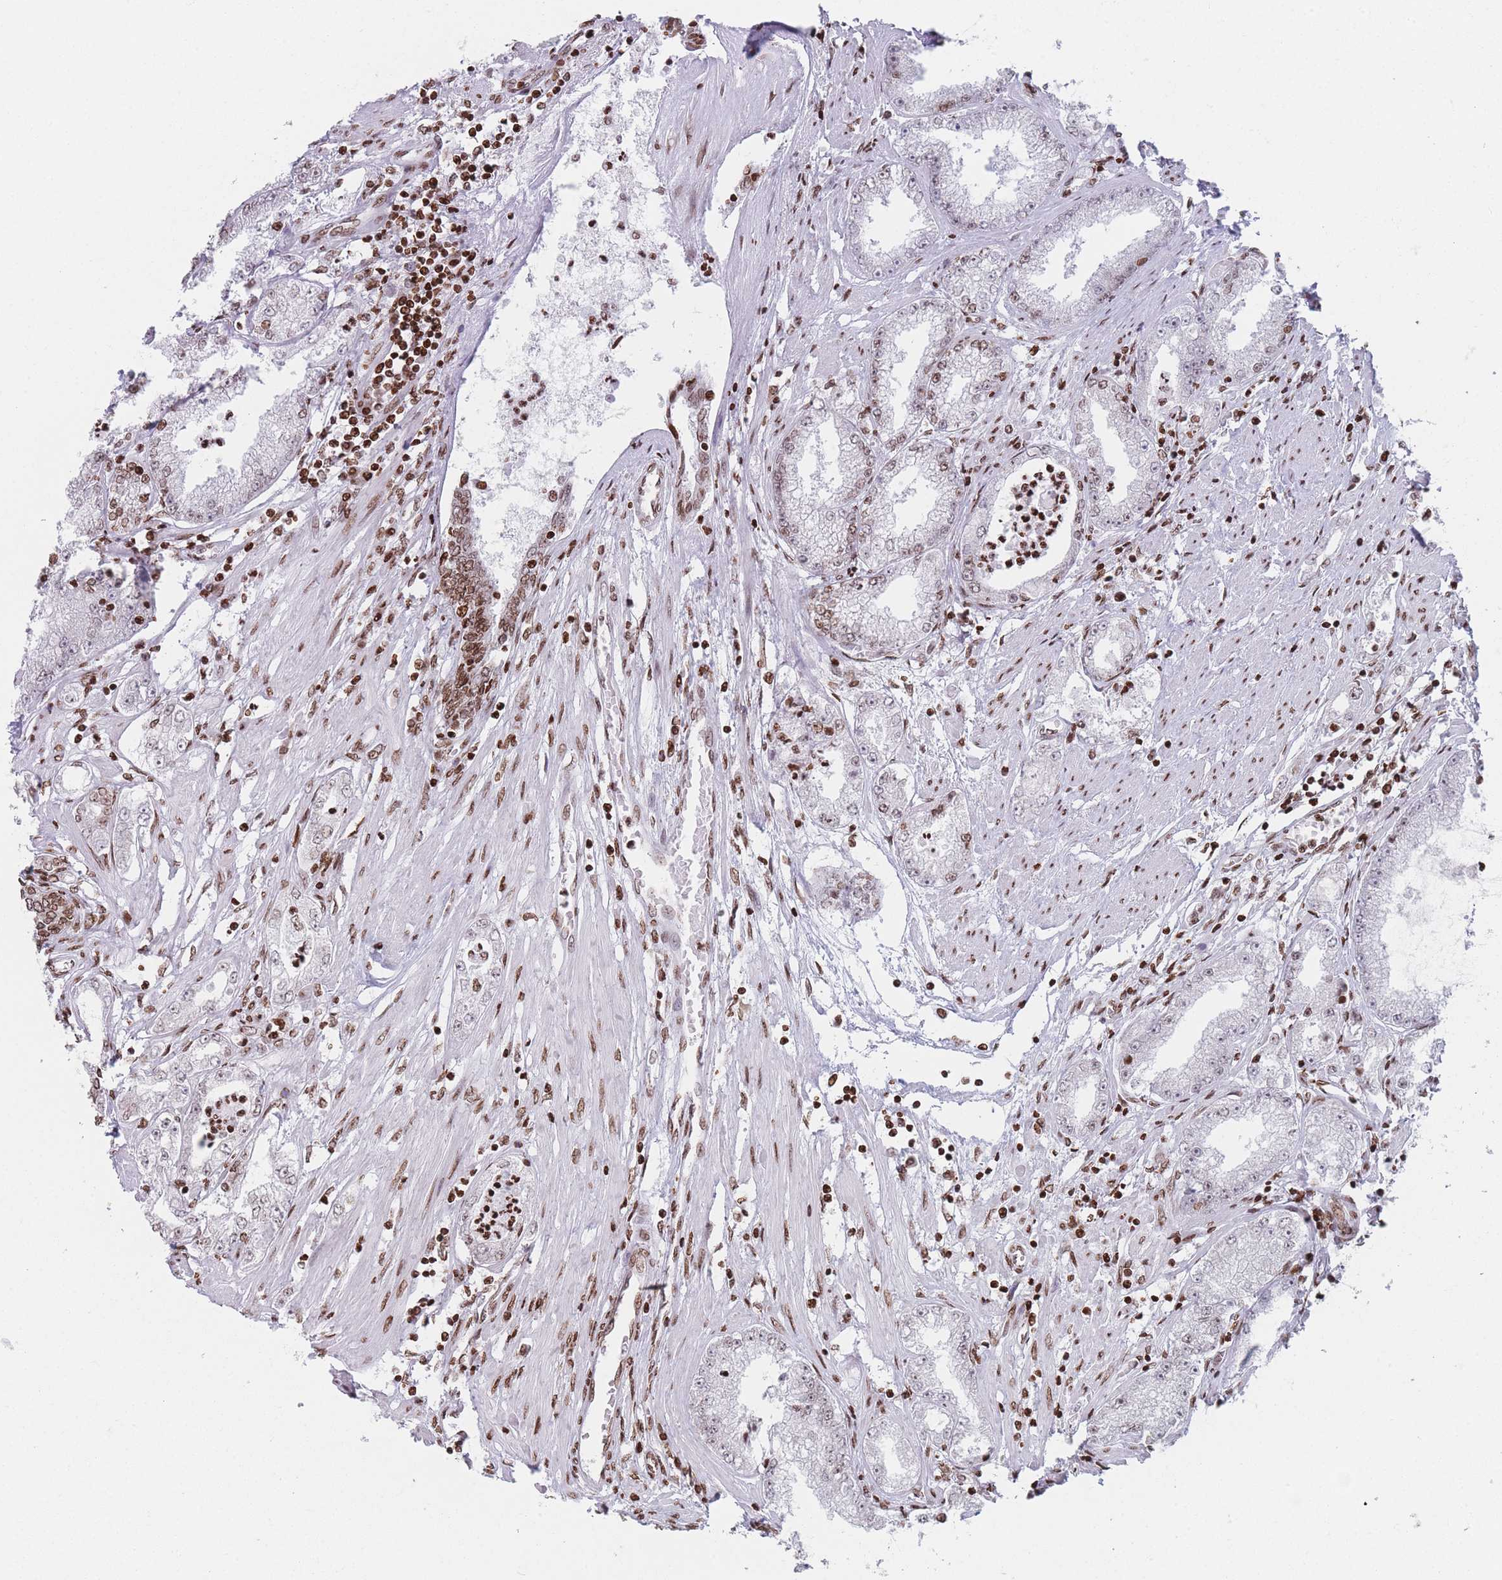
{"staining": {"intensity": "moderate", "quantity": ">75%", "location": "nuclear"}, "tissue": "prostate cancer", "cell_type": "Tumor cells", "image_type": "cancer", "snomed": [{"axis": "morphology", "description": "Adenocarcinoma, High grade"}, {"axis": "topography", "description": "Prostate"}], "caption": "Protein analysis of high-grade adenocarcinoma (prostate) tissue displays moderate nuclear staining in about >75% of tumor cells.", "gene": "AK9", "patient": {"sex": "male", "age": 69}}